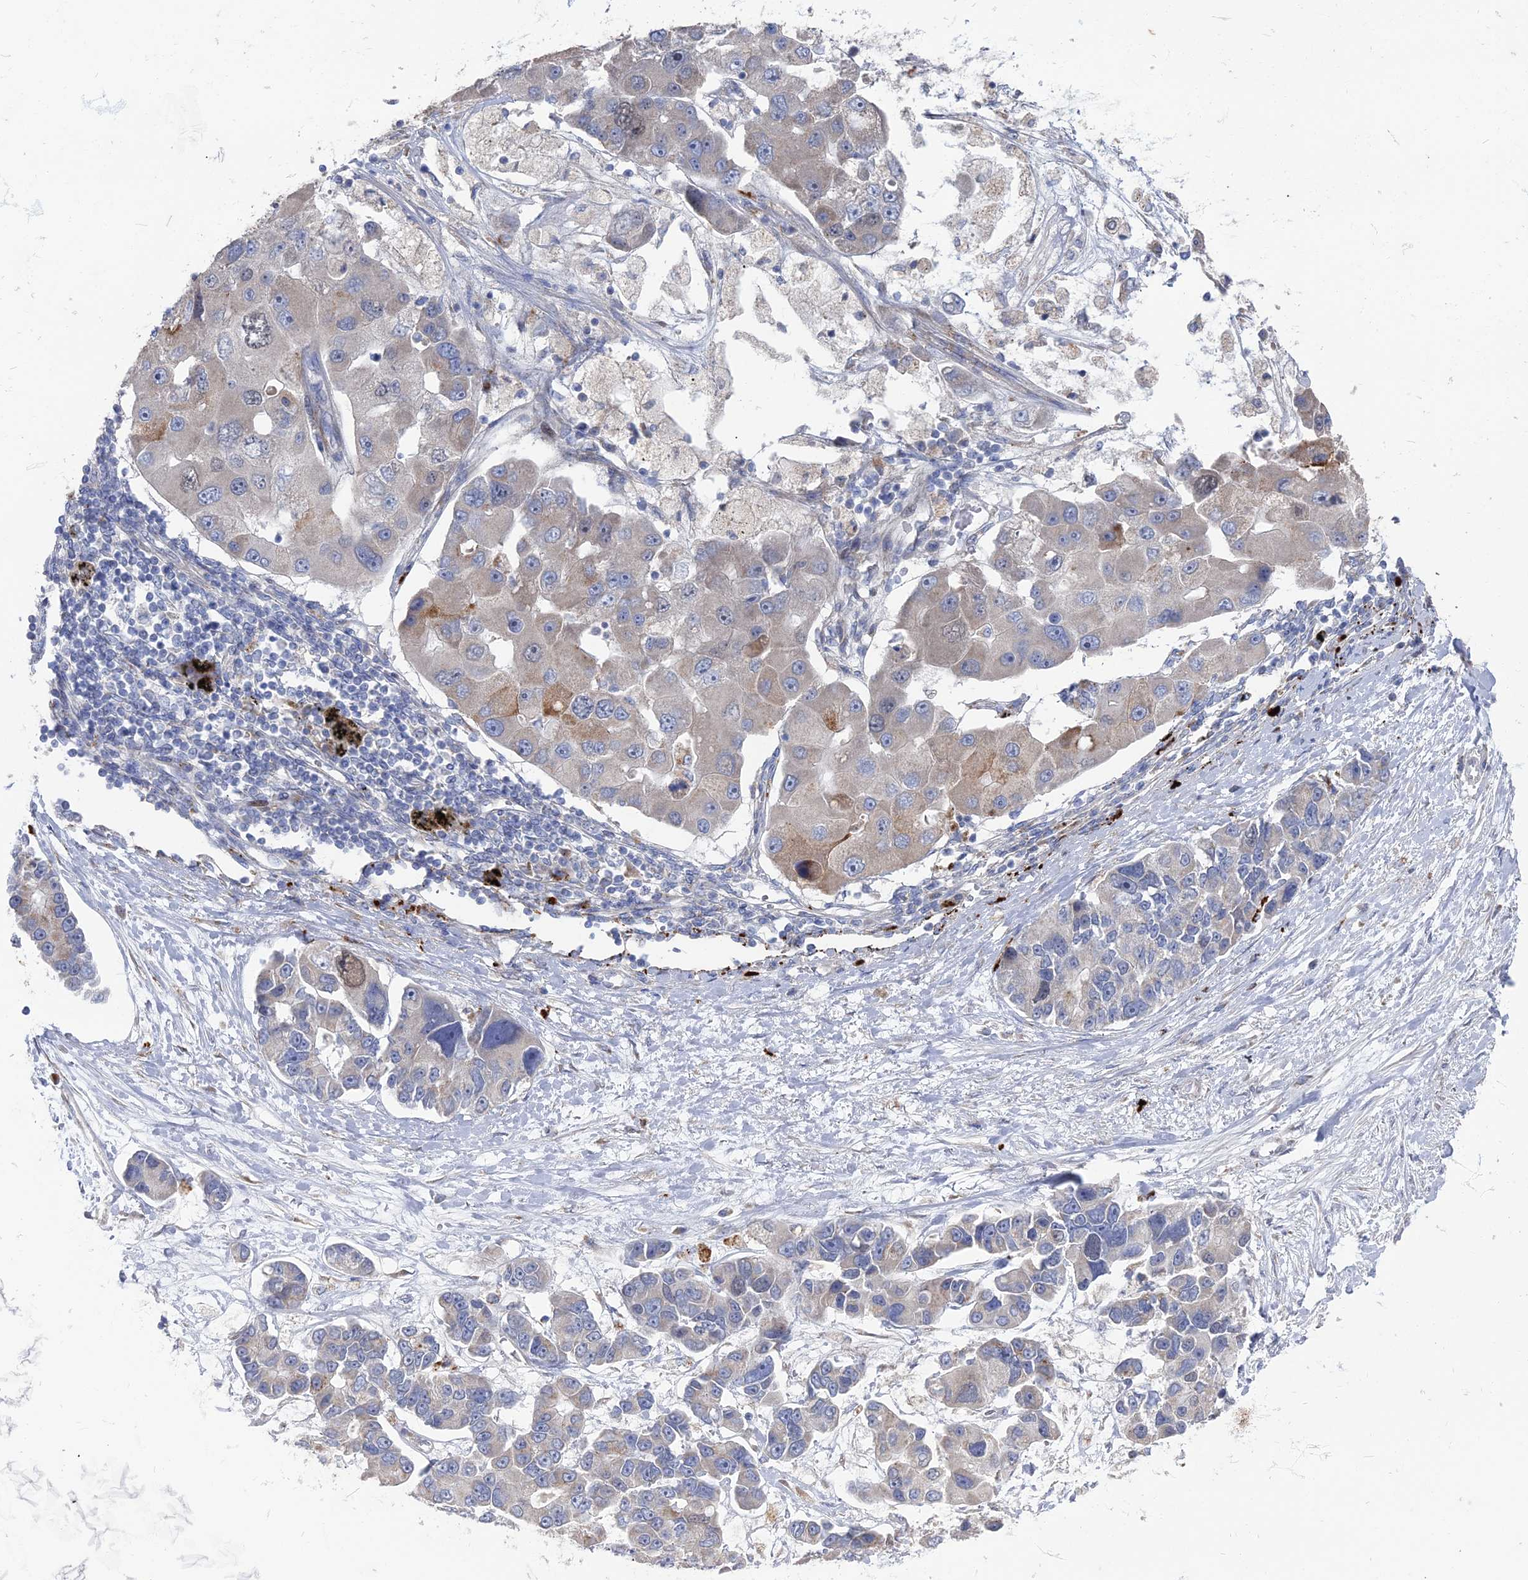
{"staining": {"intensity": "moderate", "quantity": "<25%", "location": "cytoplasmic/membranous"}, "tissue": "lung cancer", "cell_type": "Tumor cells", "image_type": "cancer", "snomed": [{"axis": "morphology", "description": "Adenocarcinoma, NOS"}, {"axis": "topography", "description": "Lung"}], "caption": "DAB immunohistochemical staining of lung cancer (adenocarcinoma) exhibits moderate cytoplasmic/membranous protein expression in about <25% of tumor cells. The staining was performed using DAB (3,3'-diaminobenzidine), with brown indicating positive protein expression. Nuclei are stained blue with hematoxylin.", "gene": "TMEM128", "patient": {"sex": "female", "age": 54}}